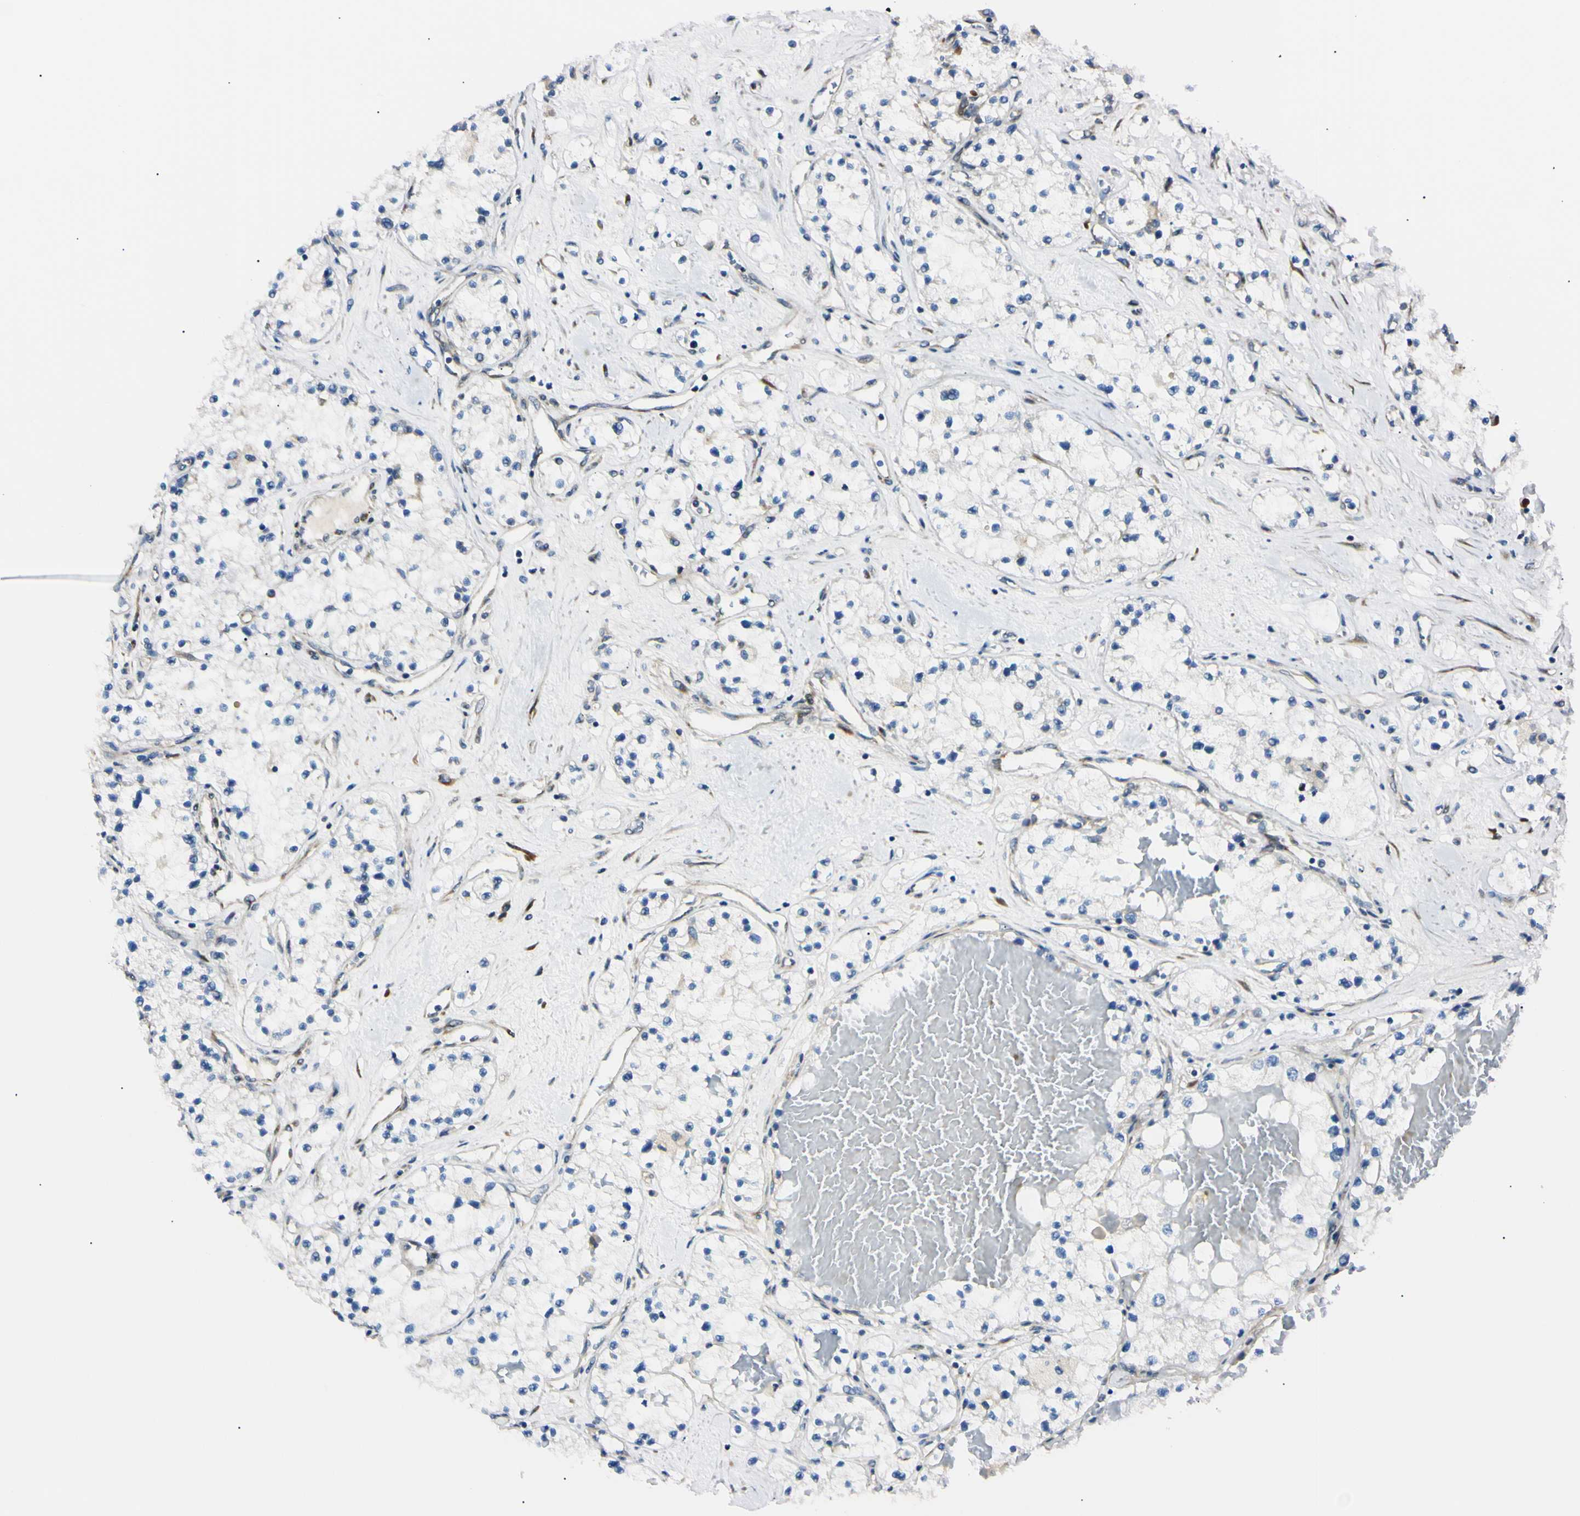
{"staining": {"intensity": "negative", "quantity": "none", "location": "none"}, "tissue": "renal cancer", "cell_type": "Tumor cells", "image_type": "cancer", "snomed": [{"axis": "morphology", "description": "Adenocarcinoma, NOS"}, {"axis": "topography", "description": "Kidney"}], "caption": "A photomicrograph of renal cancer (adenocarcinoma) stained for a protein exhibits no brown staining in tumor cells.", "gene": "IER3IP1", "patient": {"sex": "male", "age": 68}}